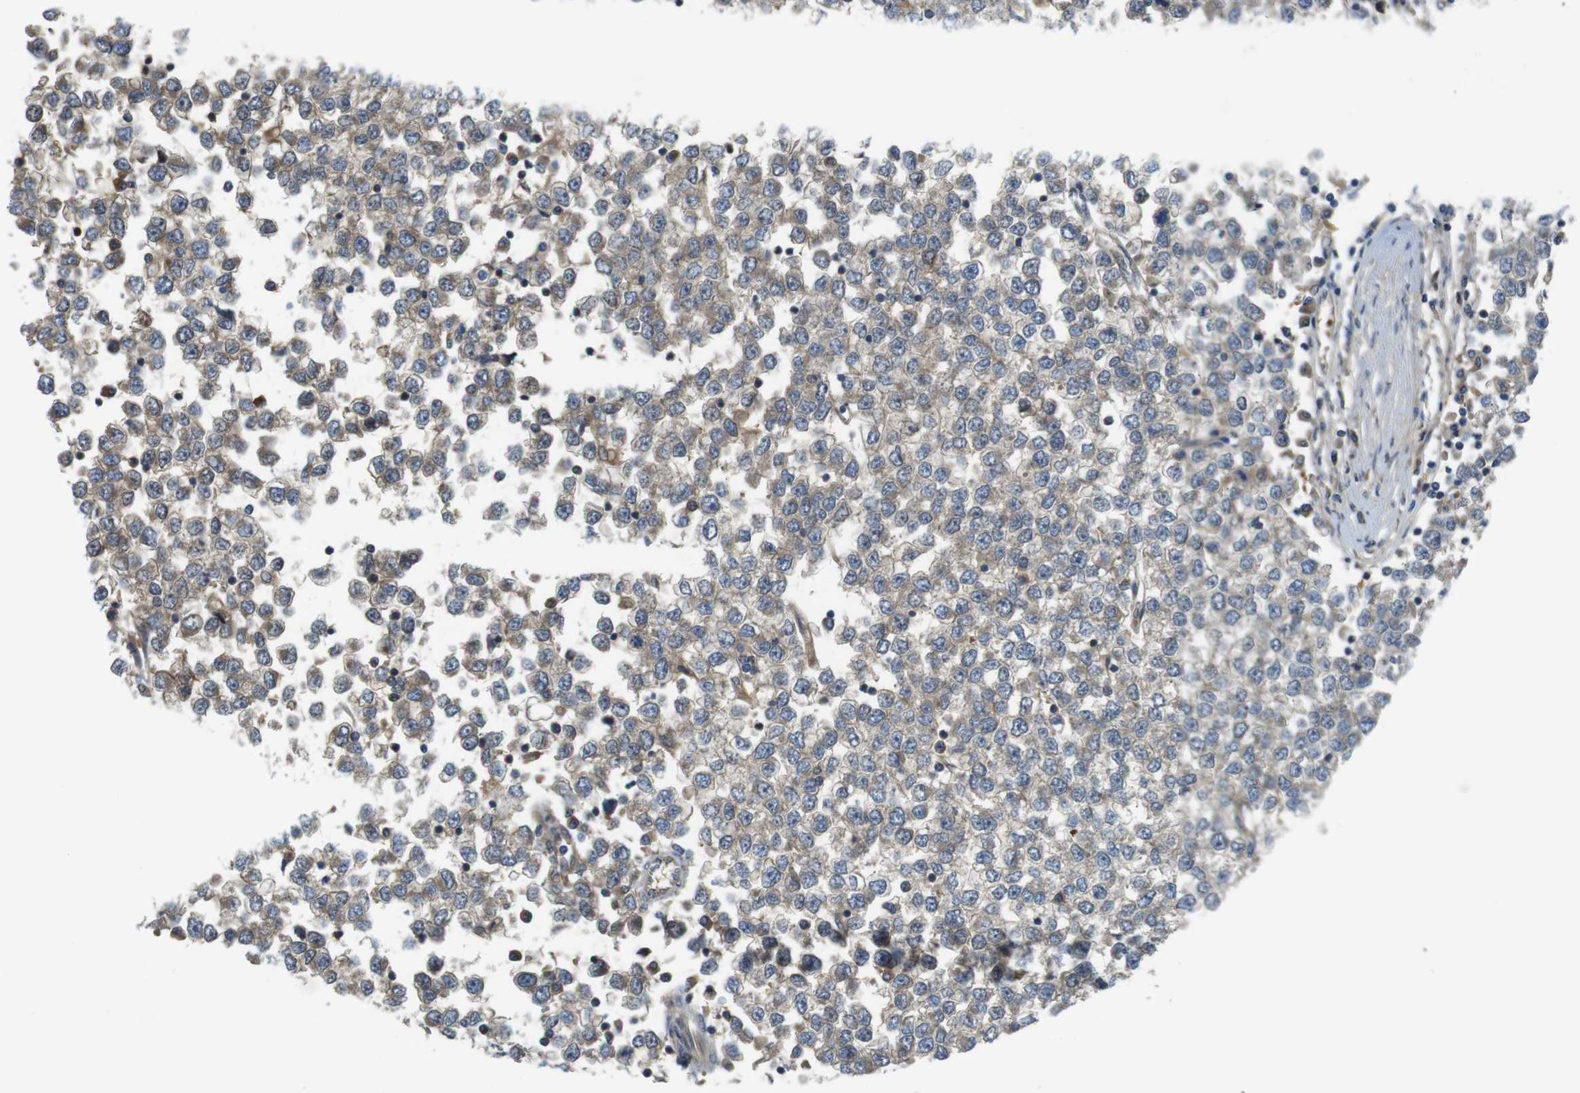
{"staining": {"intensity": "weak", "quantity": "25%-75%", "location": "cytoplasmic/membranous"}, "tissue": "testis cancer", "cell_type": "Tumor cells", "image_type": "cancer", "snomed": [{"axis": "morphology", "description": "Seminoma, NOS"}, {"axis": "topography", "description": "Testis"}], "caption": "Testis seminoma tissue reveals weak cytoplasmic/membranous staining in about 25%-75% of tumor cells, visualized by immunohistochemistry.", "gene": "ABHD15", "patient": {"sex": "male", "age": 65}}